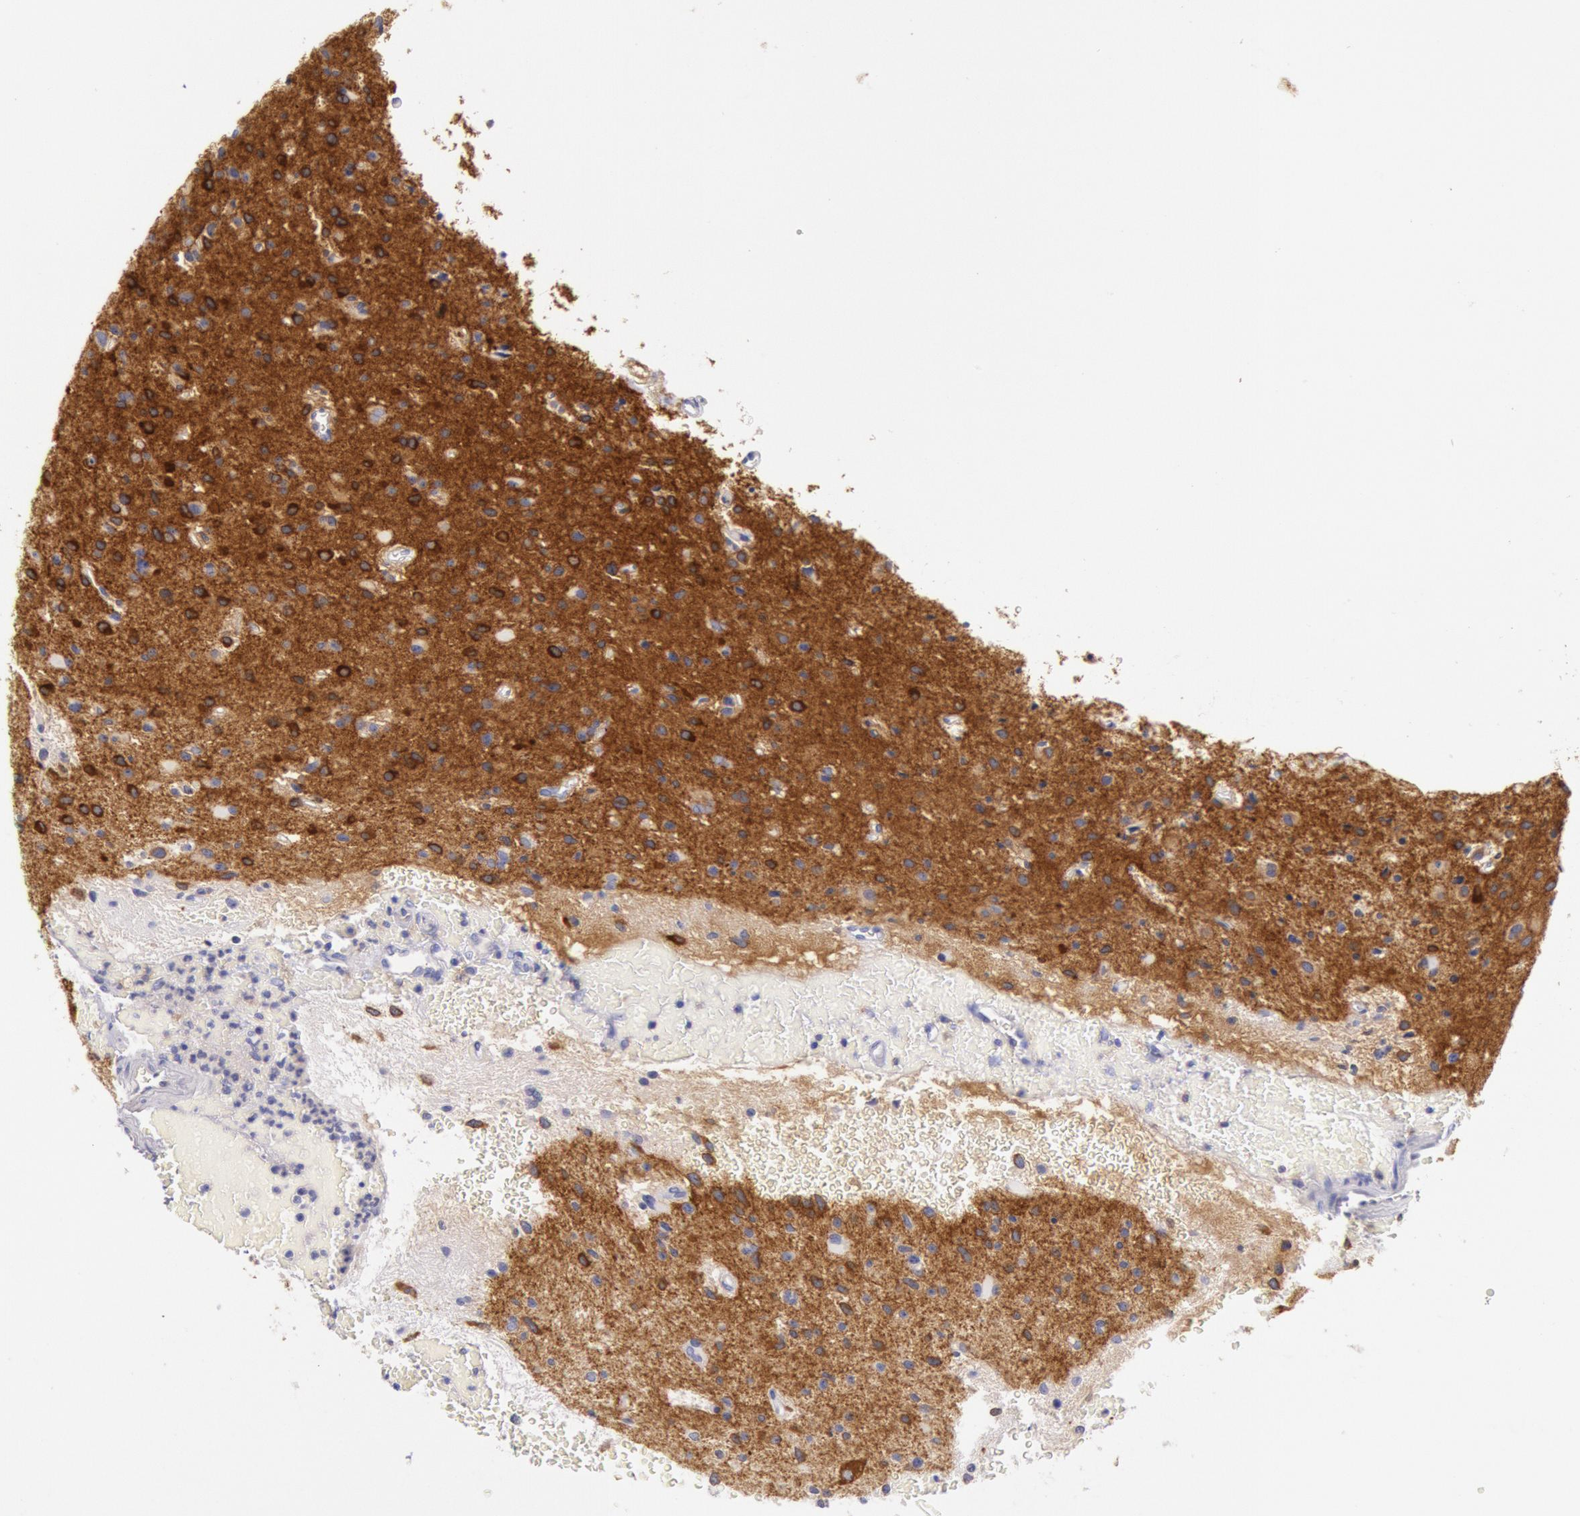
{"staining": {"intensity": "moderate", "quantity": "25%-75%", "location": "cytoplasmic/membranous"}, "tissue": "glioma", "cell_type": "Tumor cells", "image_type": "cancer", "snomed": [{"axis": "morphology", "description": "Glioma, malignant, Low grade"}, {"axis": "topography", "description": "Brain"}], "caption": "Moderate cytoplasmic/membranous expression is present in approximately 25%-75% of tumor cells in low-grade glioma (malignant).", "gene": "MYO5A", "patient": {"sex": "female", "age": 46}}